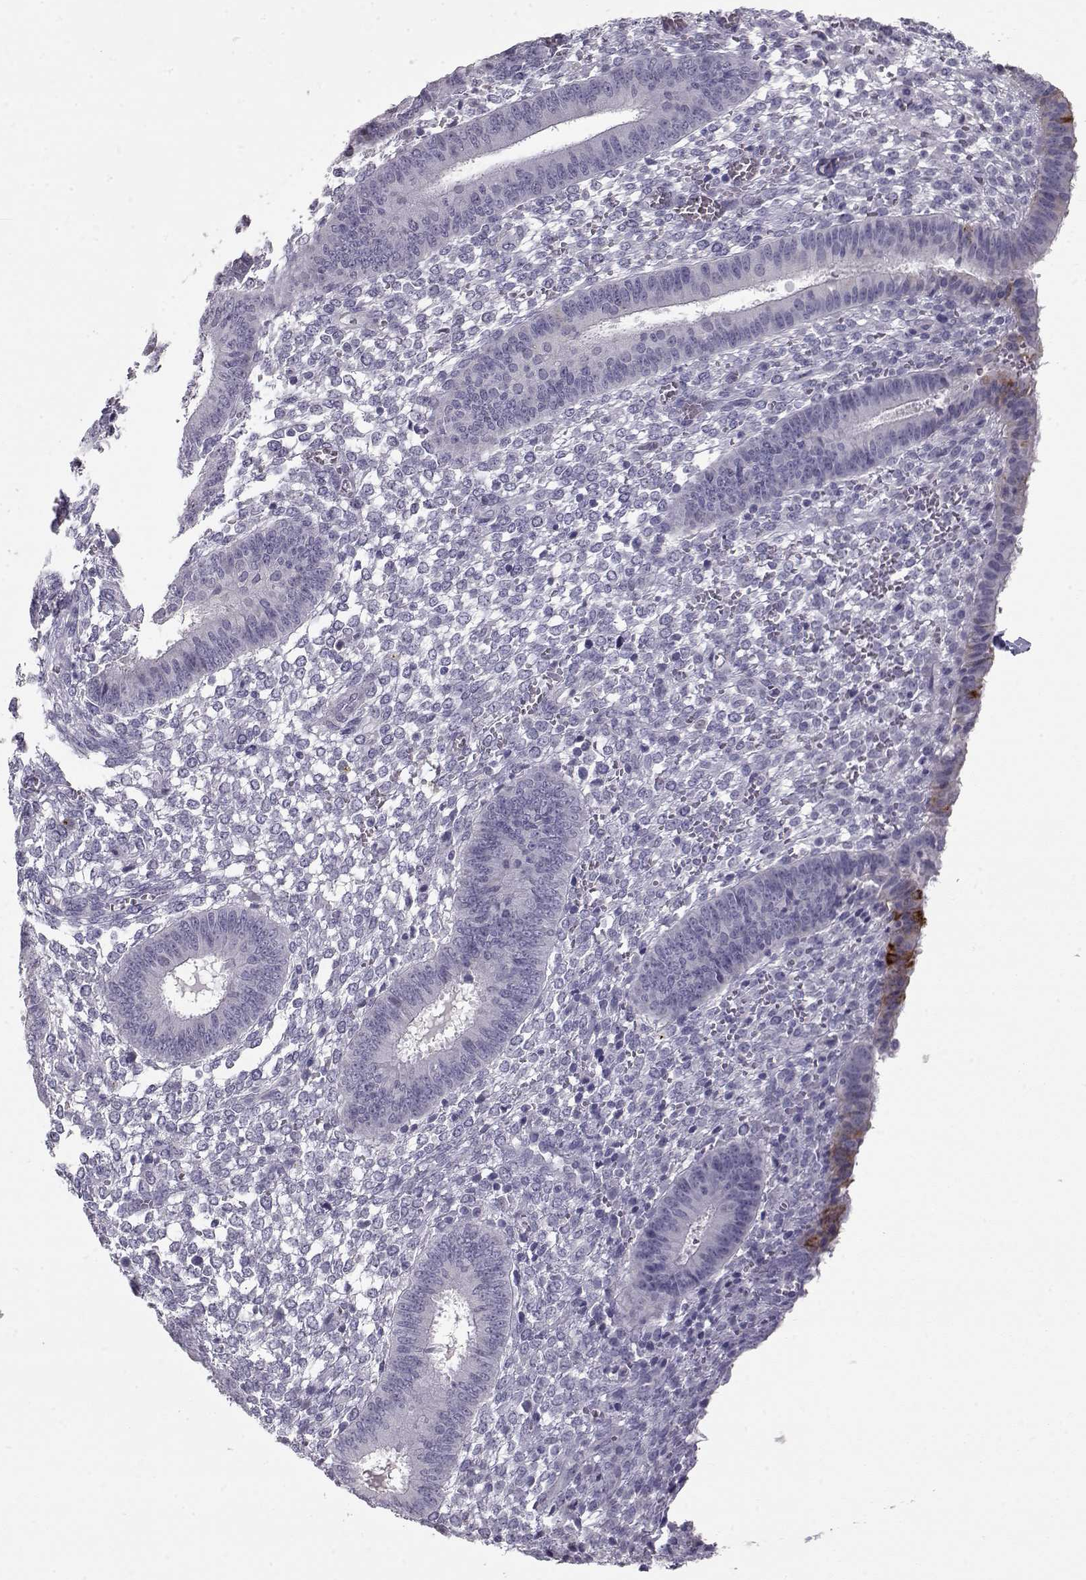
{"staining": {"intensity": "negative", "quantity": "none", "location": "none"}, "tissue": "endometrium", "cell_type": "Cells in endometrial stroma", "image_type": "normal", "snomed": [{"axis": "morphology", "description": "Normal tissue, NOS"}, {"axis": "topography", "description": "Endometrium"}], "caption": "Benign endometrium was stained to show a protein in brown. There is no significant expression in cells in endometrial stroma.", "gene": "LAMB3", "patient": {"sex": "female", "age": 42}}